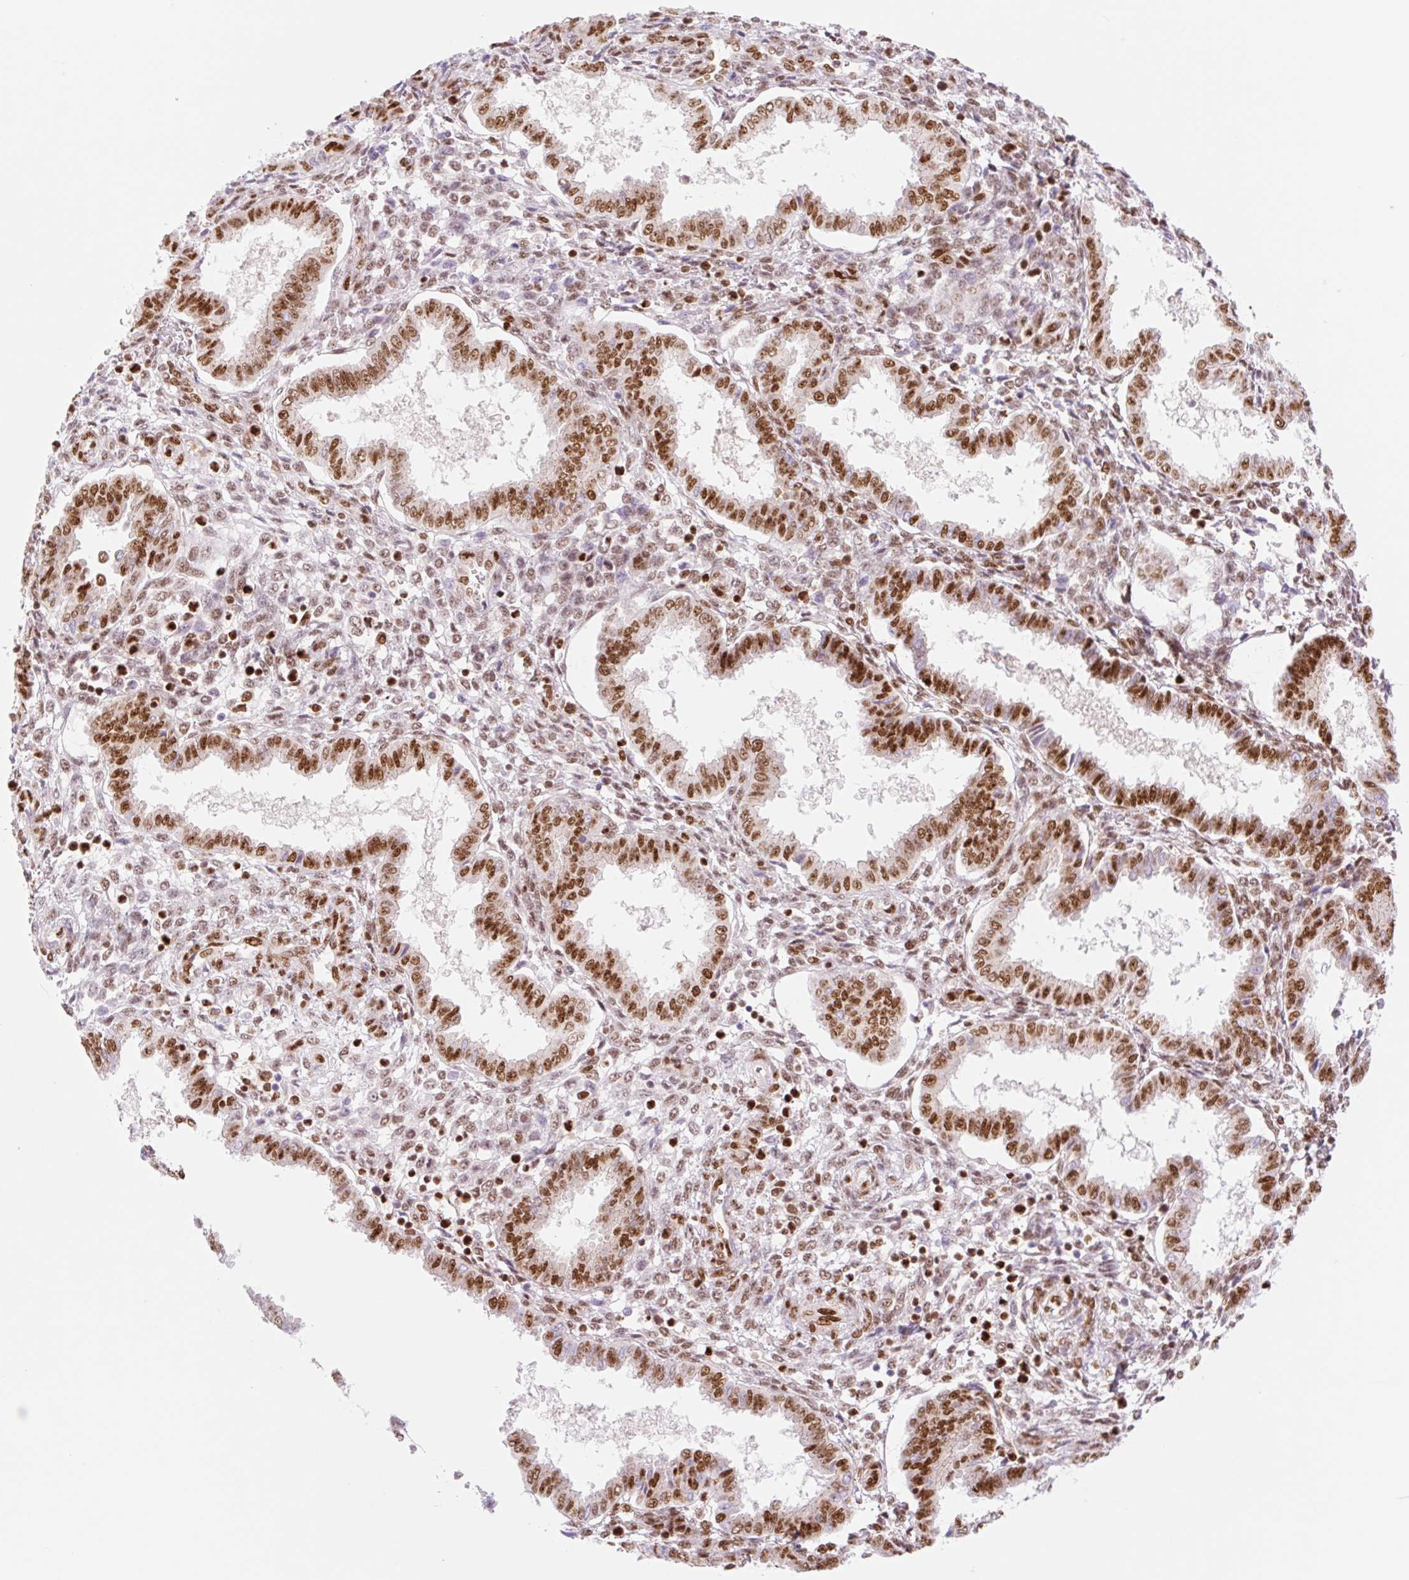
{"staining": {"intensity": "strong", "quantity": ">75%", "location": "nuclear"}, "tissue": "endometrium", "cell_type": "Cells in endometrial stroma", "image_type": "normal", "snomed": [{"axis": "morphology", "description": "Normal tissue, NOS"}, {"axis": "topography", "description": "Endometrium"}], "caption": "Endometrium stained with DAB (3,3'-diaminobenzidine) immunohistochemistry (IHC) reveals high levels of strong nuclear staining in approximately >75% of cells in endometrial stroma. The staining is performed using DAB brown chromogen to label protein expression. The nuclei are counter-stained blue using hematoxylin.", "gene": "PRDM11", "patient": {"sex": "female", "age": 24}}